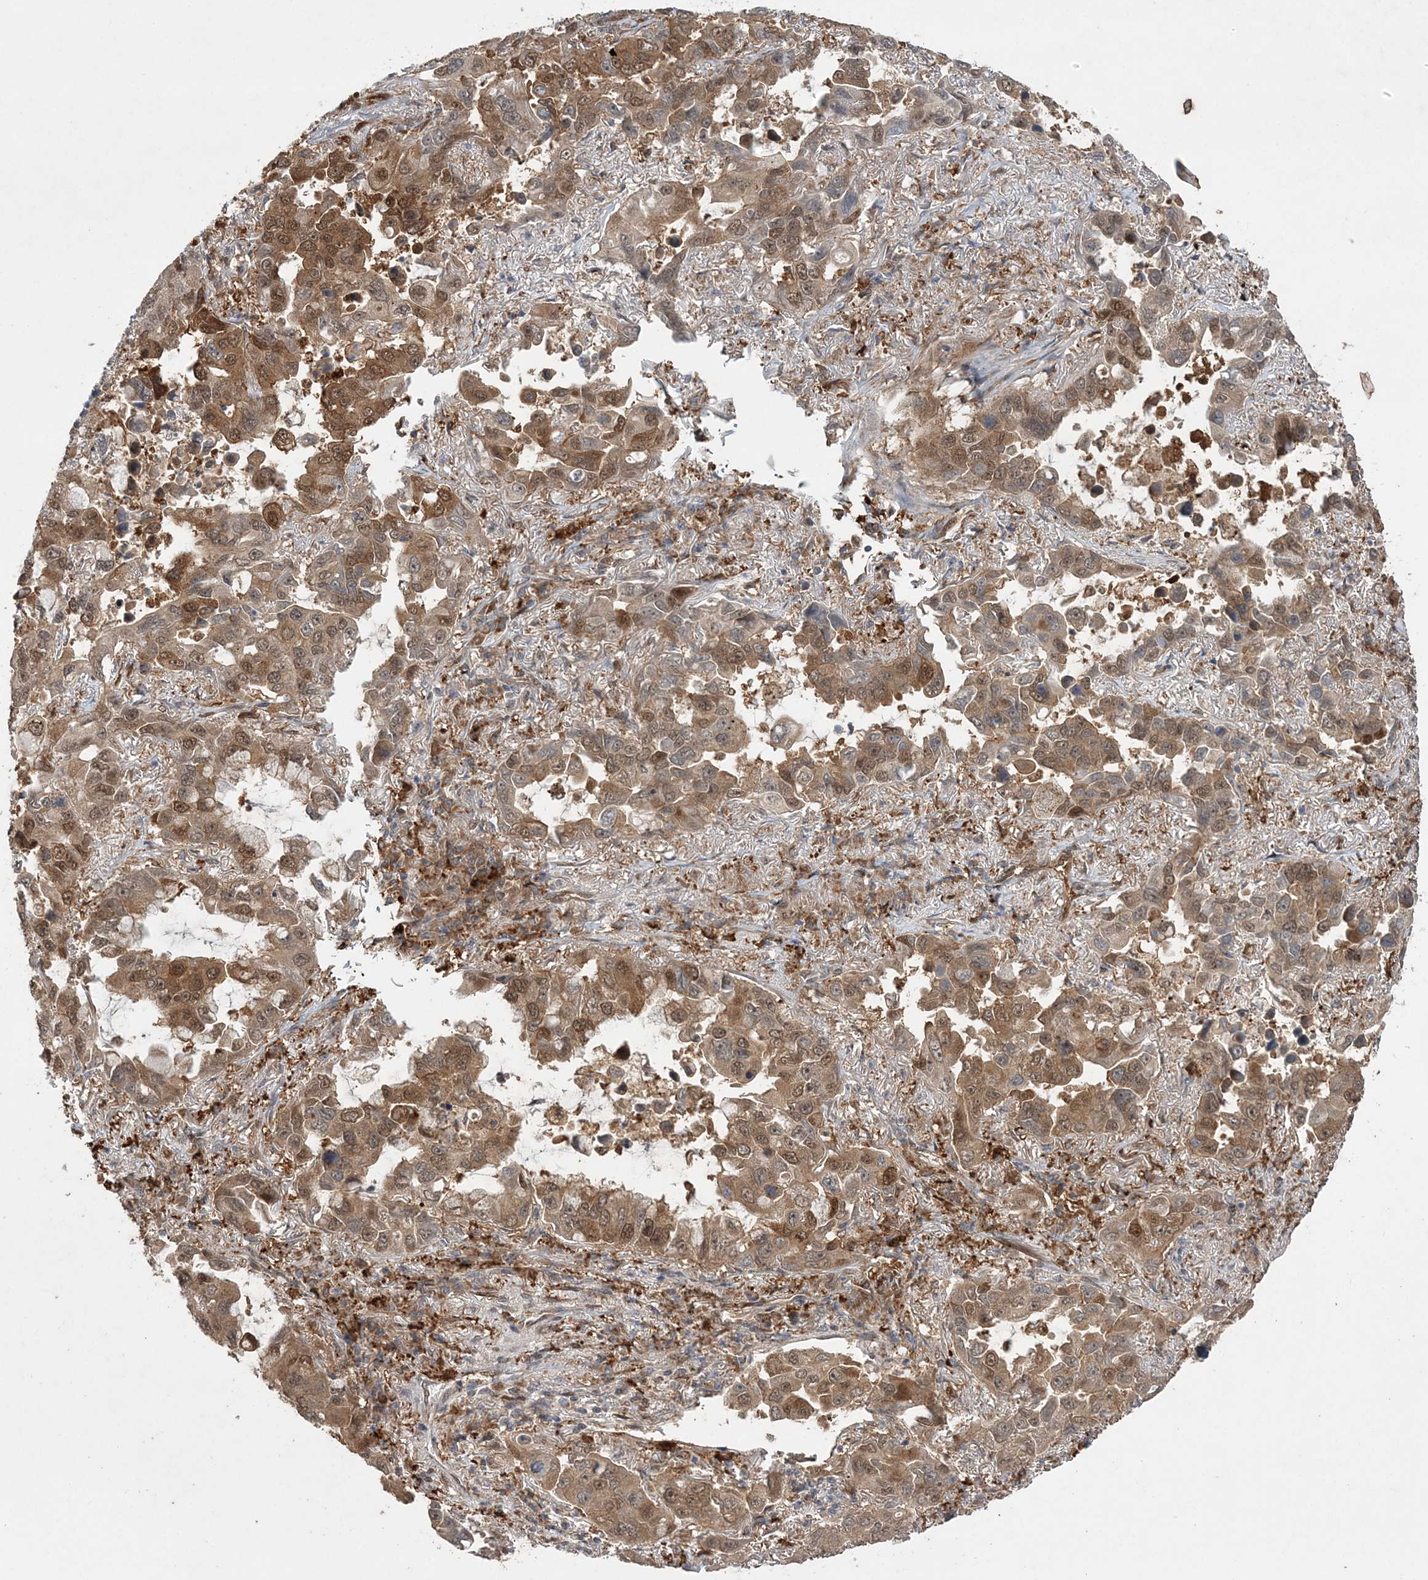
{"staining": {"intensity": "moderate", "quantity": ">75%", "location": "cytoplasmic/membranous,nuclear"}, "tissue": "lung cancer", "cell_type": "Tumor cells", "image_type": "cancer", "snomed": [{"axis": "morphology", "description": "Adenocarcinoma, NOS"}, {"axis": "topography", "description": "Lung"}], "caption": "Lung cancer (adenocarcinoma) stained for a protein displays moderate cytoplasmic/membranous and nuclear positivity in tumor cells.", "gene": "UBTD2", "patient": {"sex": "male", "age": 64}}